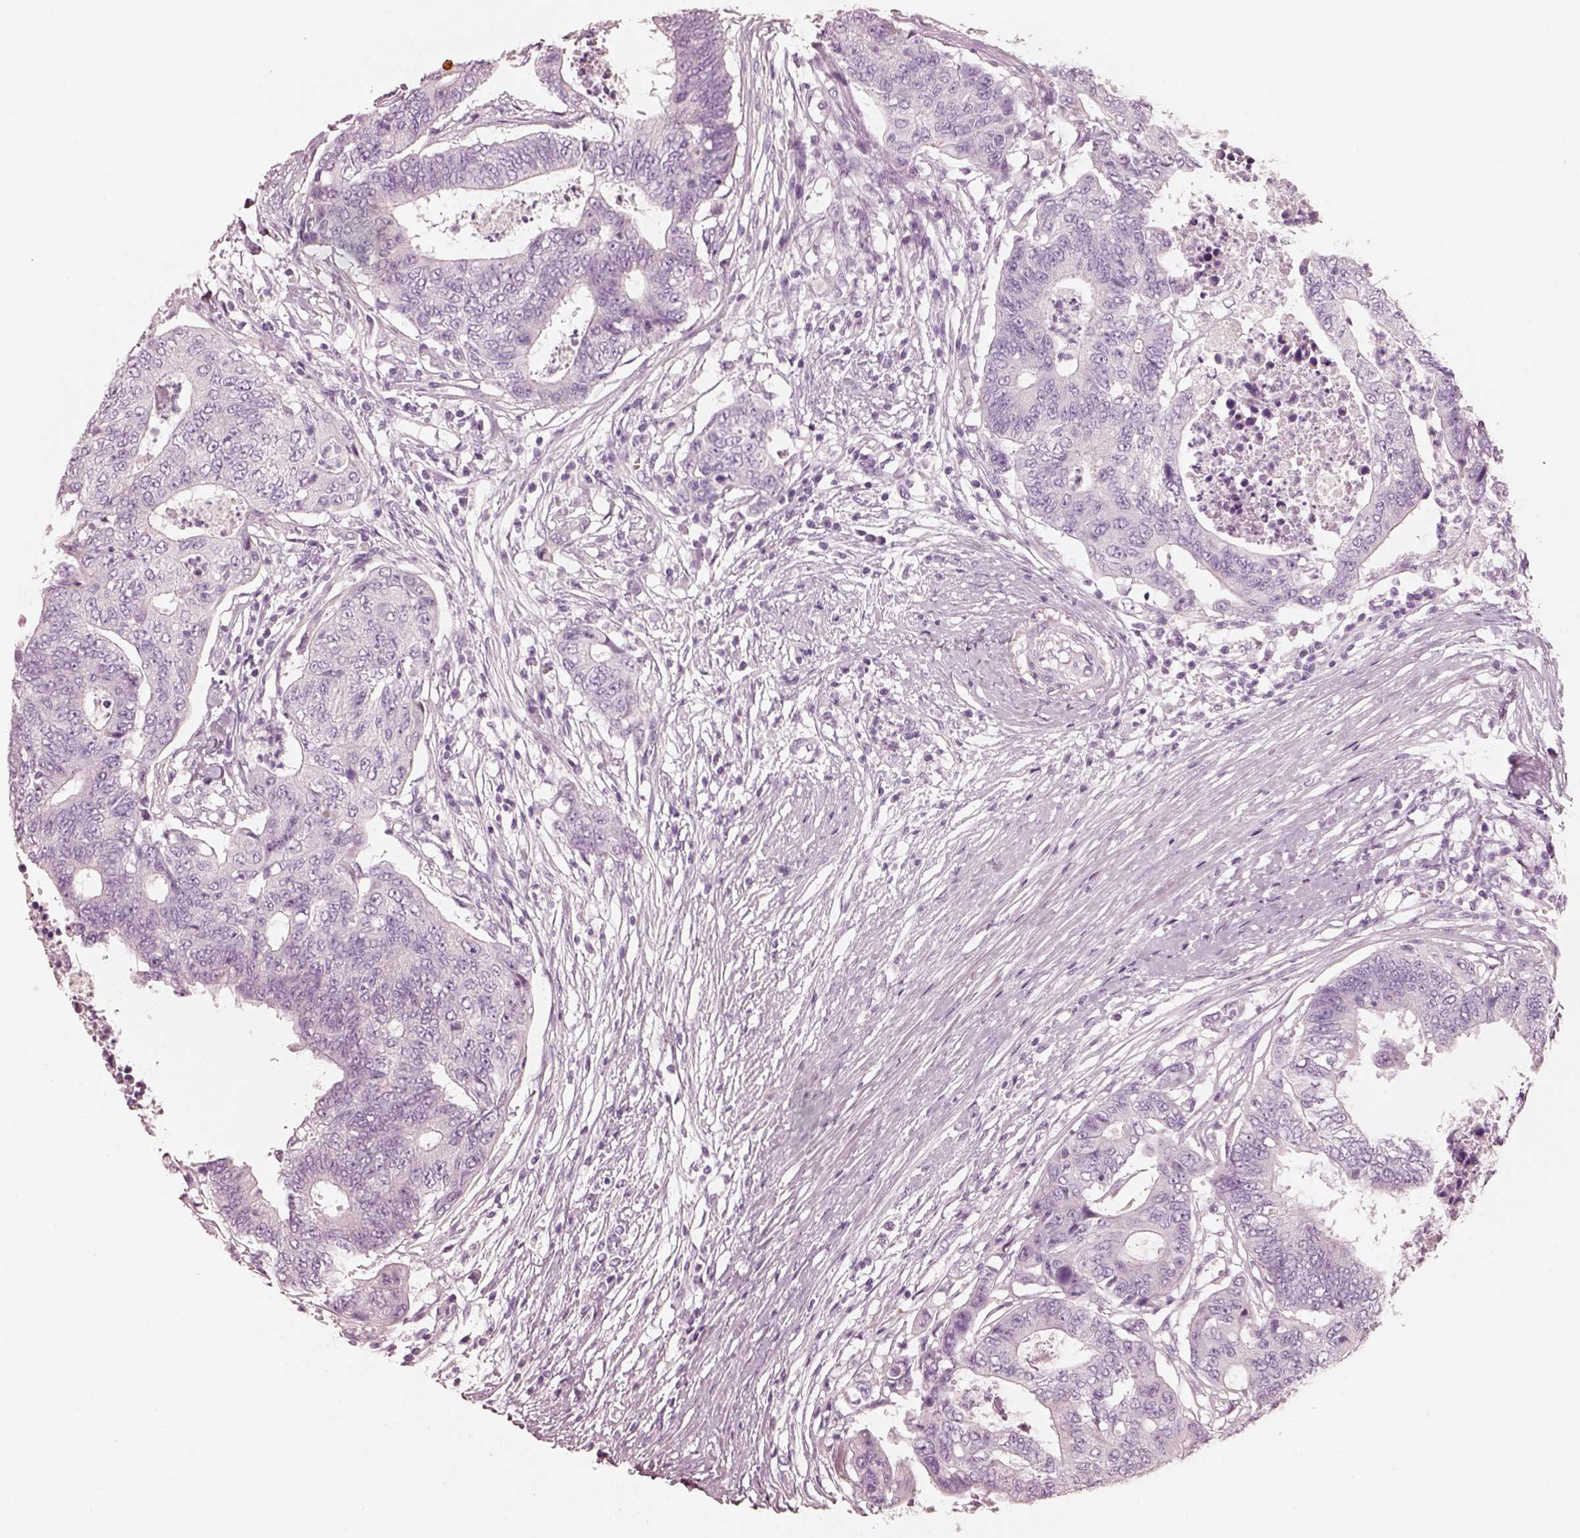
{"staining": {"intensity": "negative", "quantity": "none", "location": "none"}, "tissue": "colorectal cancer", "cell_type": "Tumor cells", "image_type": "cancer", "snomed": [{"axis": "morphology", "description": "Adenocarcinoma, NOS"}, {"axis": "topography", "description": "Colon"}], "caption": "DAB immunohistochemical staining of human colorectal cancer (adenocarcinoma) exhibits no significant staining in tumor cells.", "gene": "R3HDML", "patient": {"sex": "female", "age": 48}}